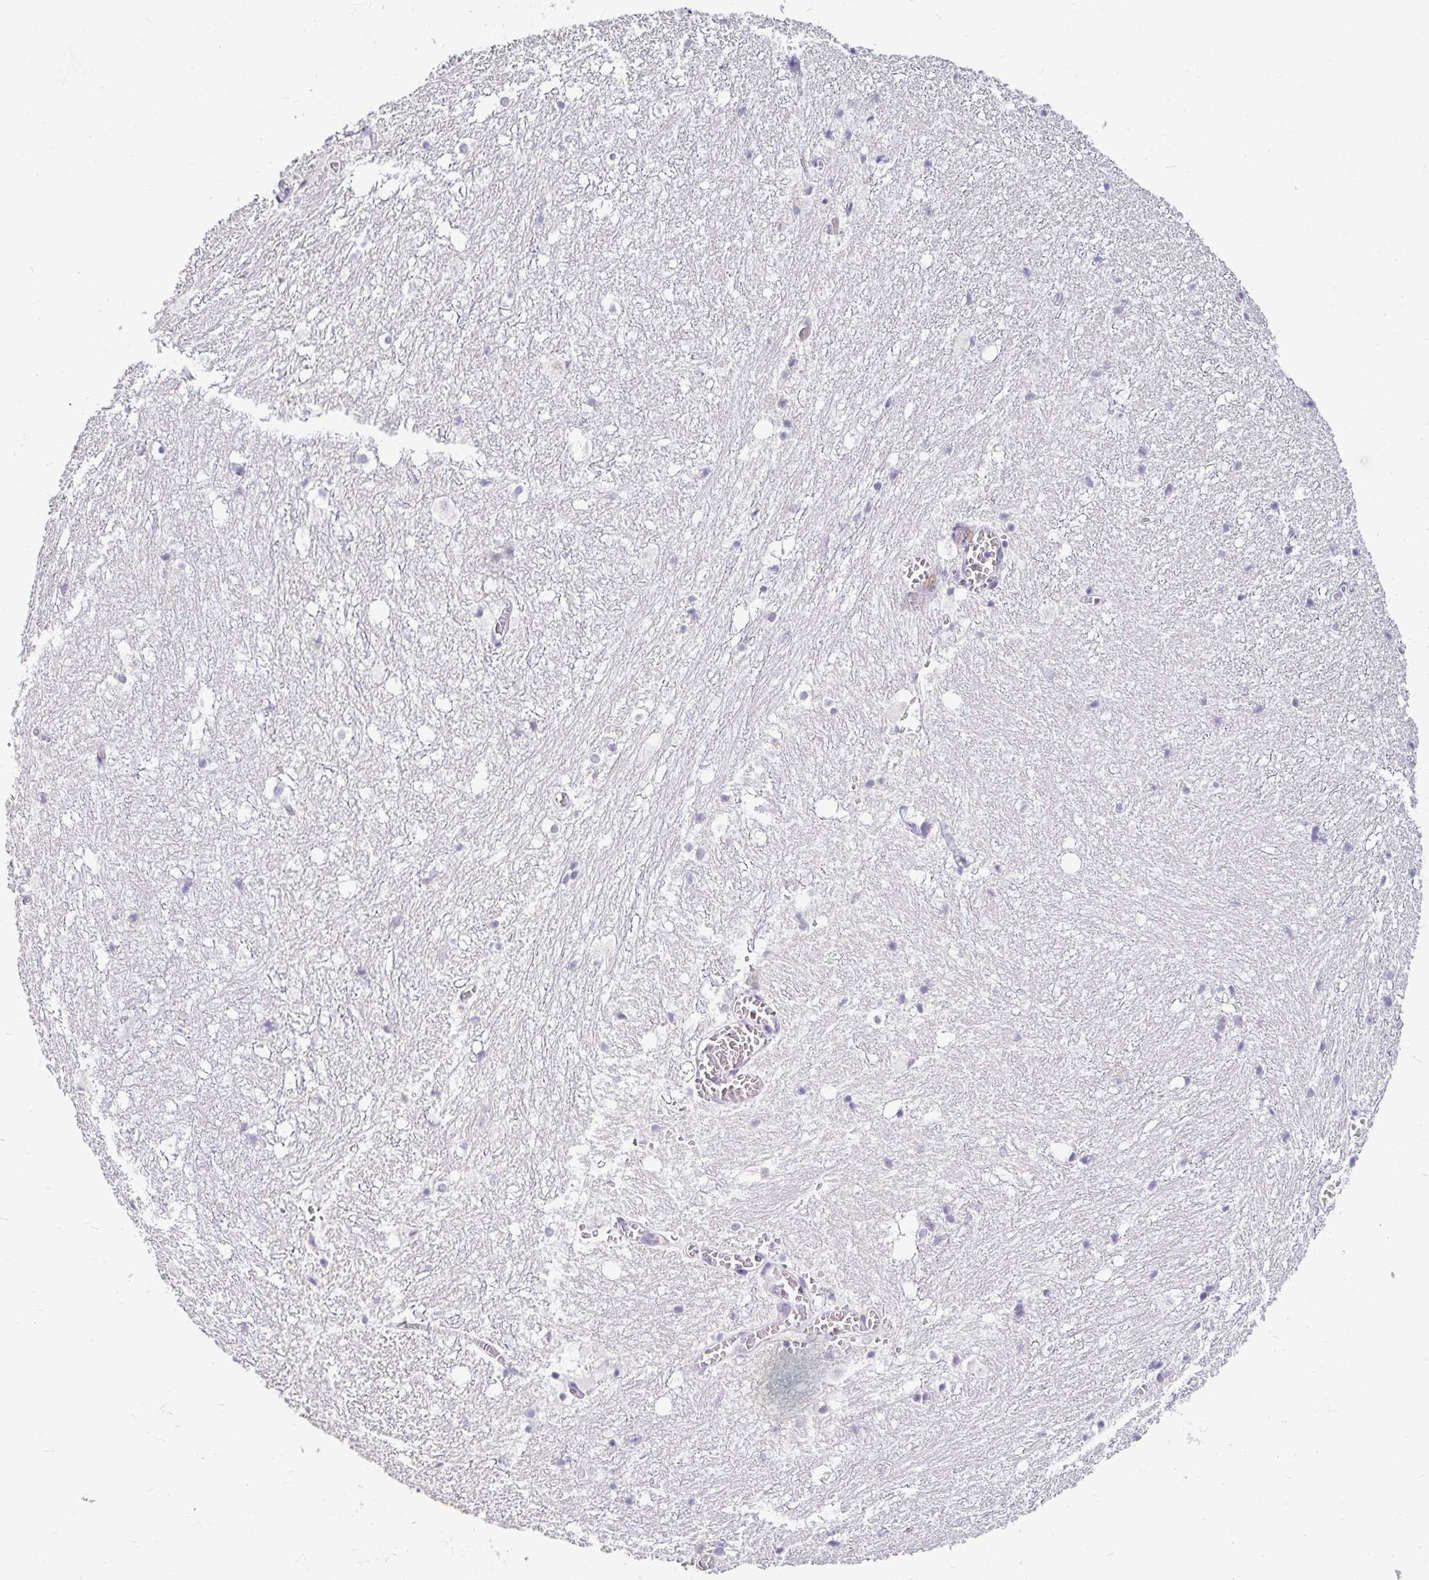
{"staining": {"intensity": "negative", "quantity": "none", "location": "none"}, "tissue": "hippocampus", "cell_type": "Glial cells", "image_type": "normal", "snomed": [{"axis": "morphology", "description": "Normal tissue, NOS"}, {"axis": "topography", "description": "Hippocampus"}], "caption": "DAB immunohistochemical staining of normal hippocampus shows no significant positivity in glial cells. Brightfield microscopy of IHC stained with DAB (3,3'-diaminobenzidine) (brown) and hematoxylin (blue), captured at high magnification.", "gene": "DDN", "patient": {"sex": "female", "age": 52}}